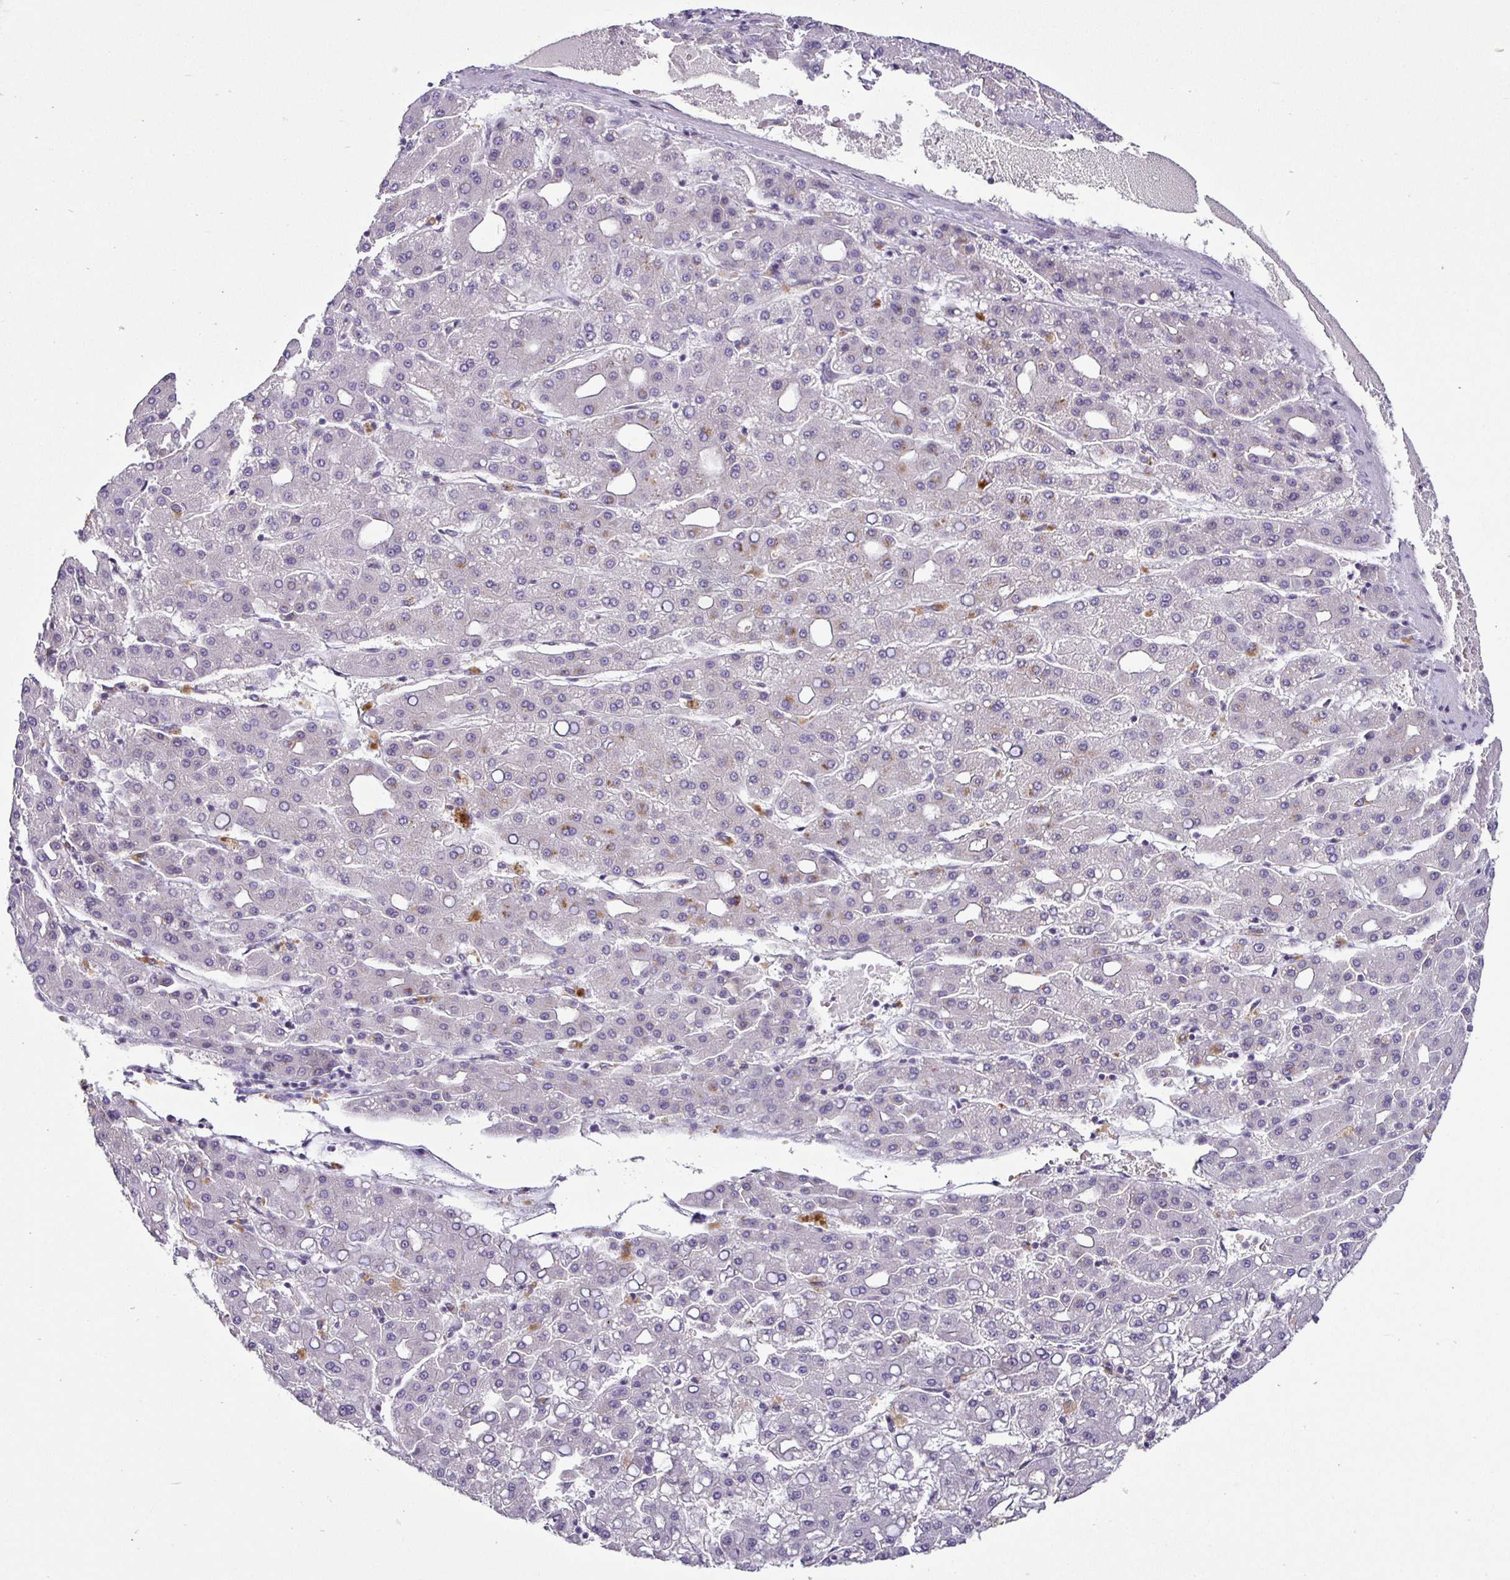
{"staining": {"intensity": "negative", "quantity": "none", "location": "none"}, "tissue": "liver cancer", "cell_type": "Tumor cells", "image_type": "cancer", "snomed": [{"axis": "morphology", "description": "Carcinoma, Hepatocellular, NOS"}, {"axis": "topography", "description": "Liver"}], "caption": "The photomicrograph exhibits no staining of tumor cells in liver hepatocellular carcinoma.", "gene": "NUP188", "patient": {"sex": "male", "age": 65}}